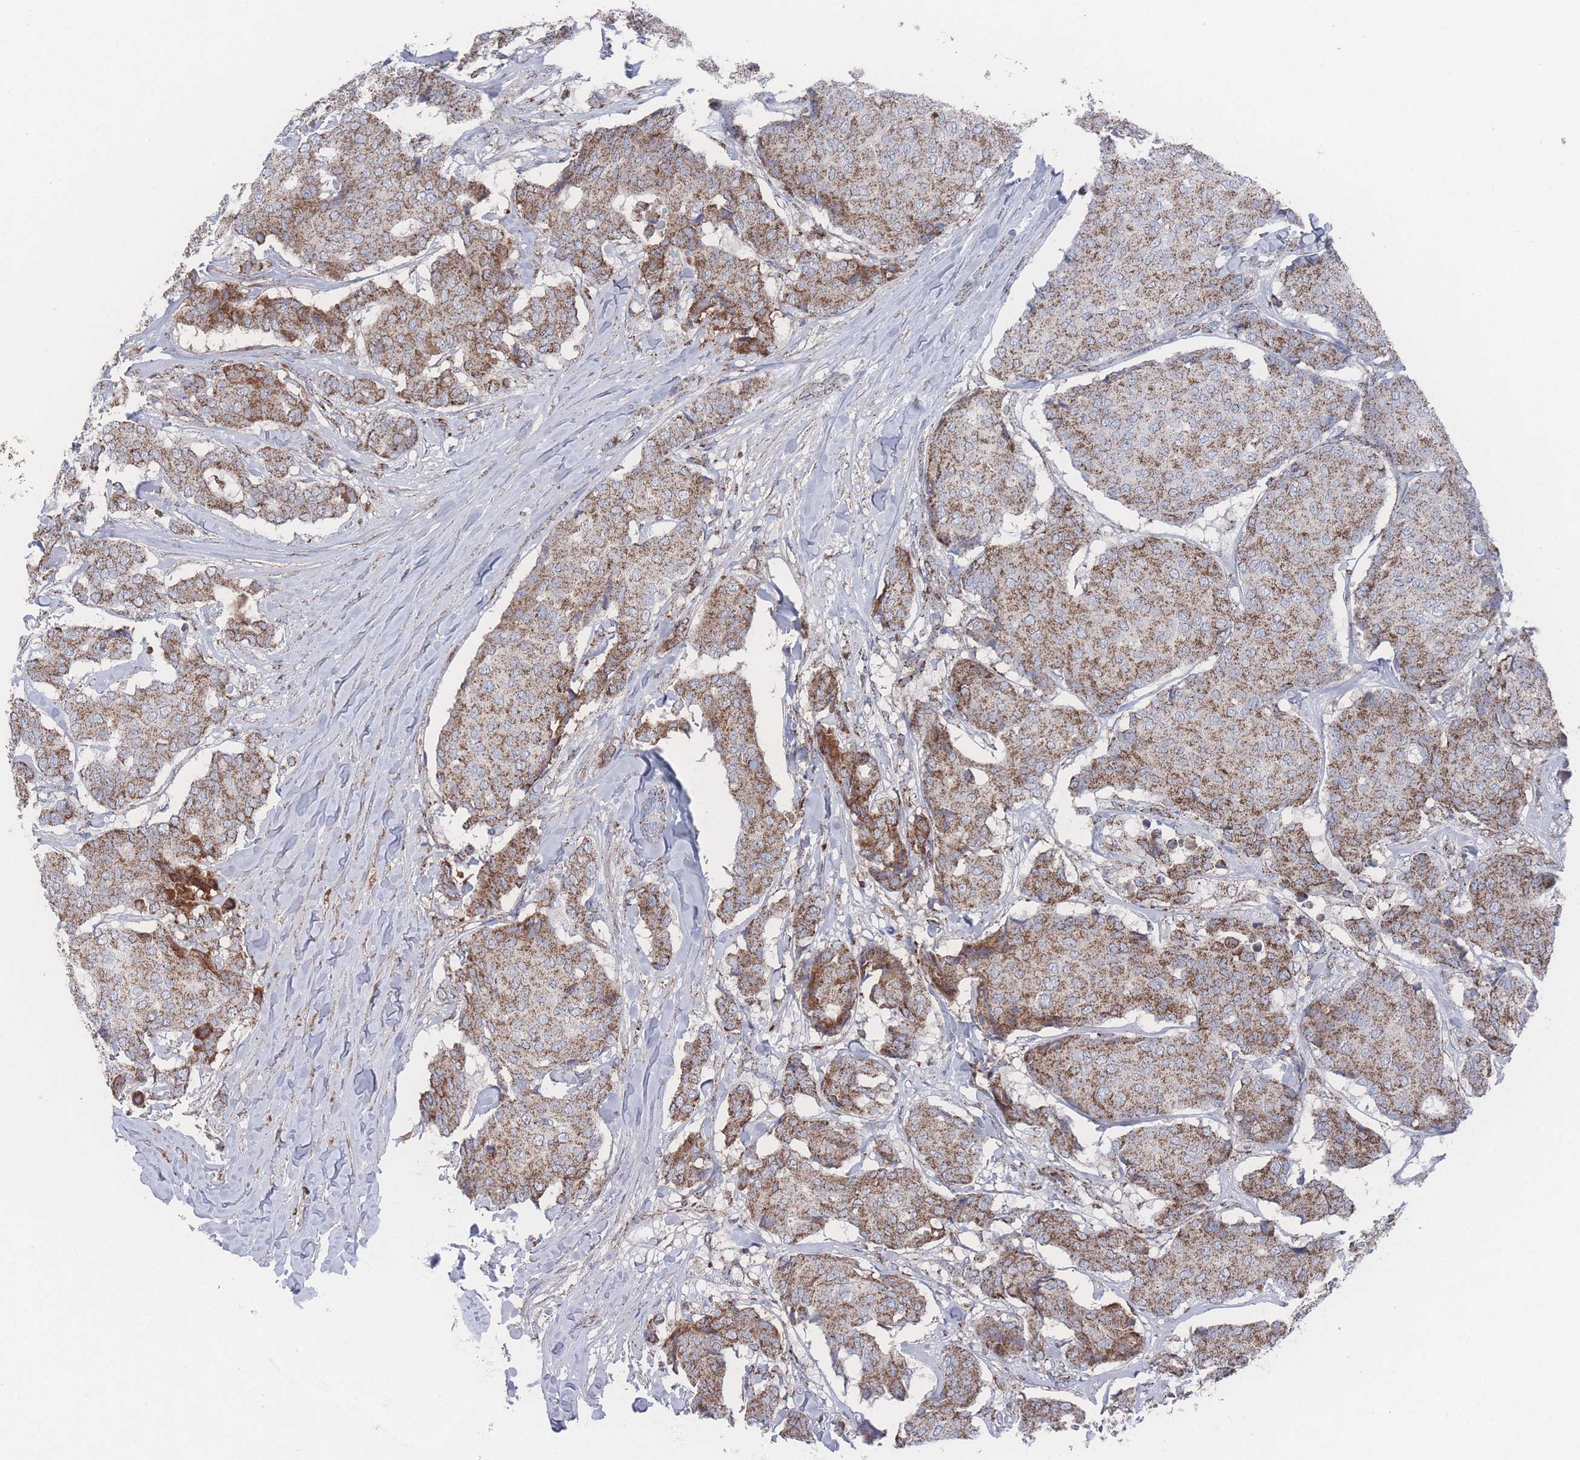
{"staining": {"intensity": "moderate", "quantity": ">75%", "location": "cytoplasmic/membranous"}, "tissue": "breast cancer", "cell_type": "Tumor cells", "image_type": "cancer", "snomed": [{"axis": "morphology", "description": "Duct carcinoma"}, {"axis": "topography", "description": "Breast"}], "caption": "The histopathology image exhibits a brown stain indicating the presence of a protein in the cytoplasmic/membranous of tumor cells in breast invasive ductal carcinoma.", "gene": "PEX14", "patient": {"sex": "female", "age": 75}}